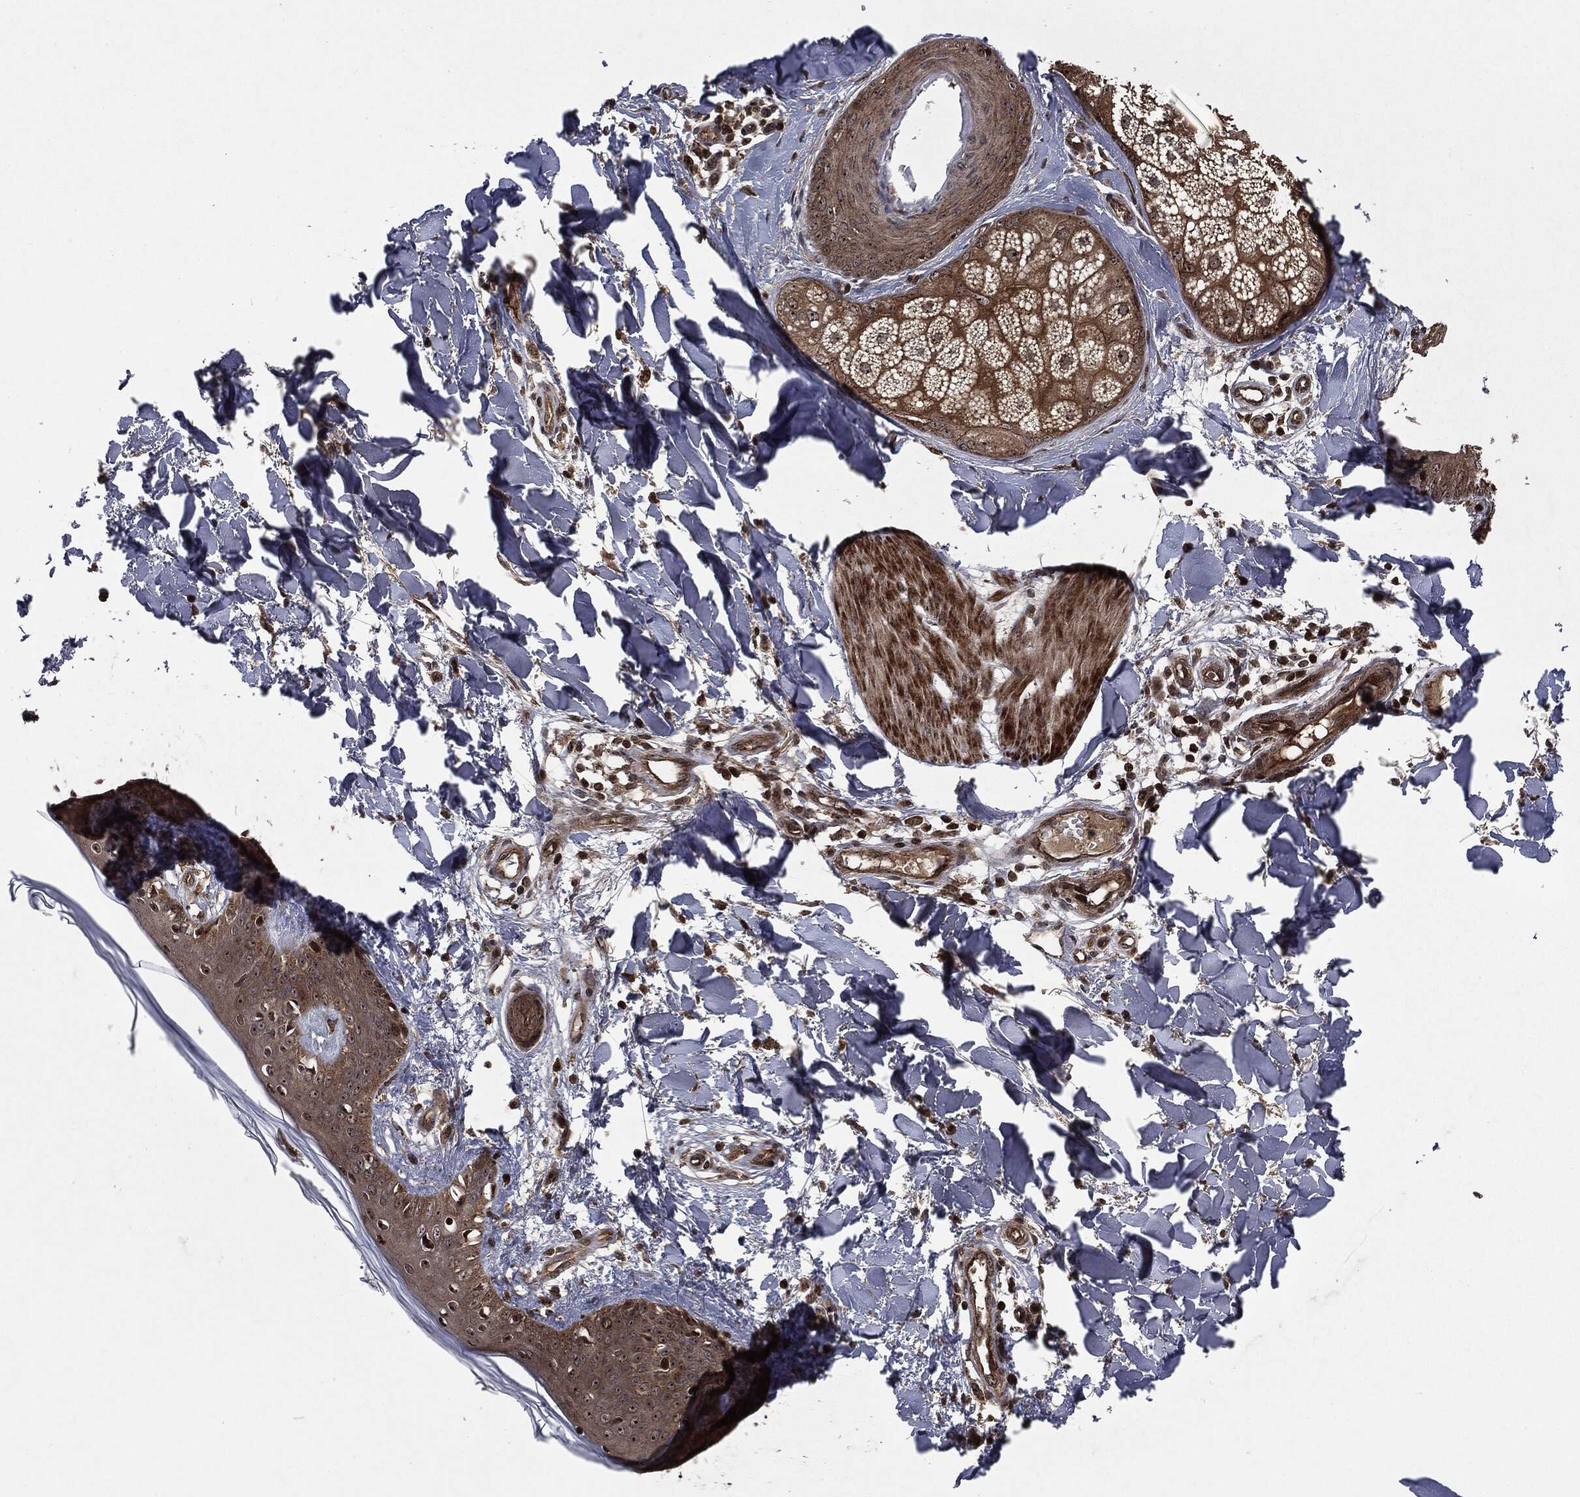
{"staining": {"intensity": "strong", "quantity": ">75%", "location": "nuclear"}, "tissue": "skin", "cell_type": "Fibroblasts", "image_type": "normal", "snomed": [{"axis": "morphology", "description": "Normal tissue, NOS"}, {"axis": "morphology", "description": "Malignant melanoma, NOS"}, {"axis": "topography", "description": "Skin"}], "caption": "A brown stain shows strong nuclear expression of a protein in fibroblasts of benign human skin.", "gene": "CARD6", "patient": {"sex": "female", "age": 34}}